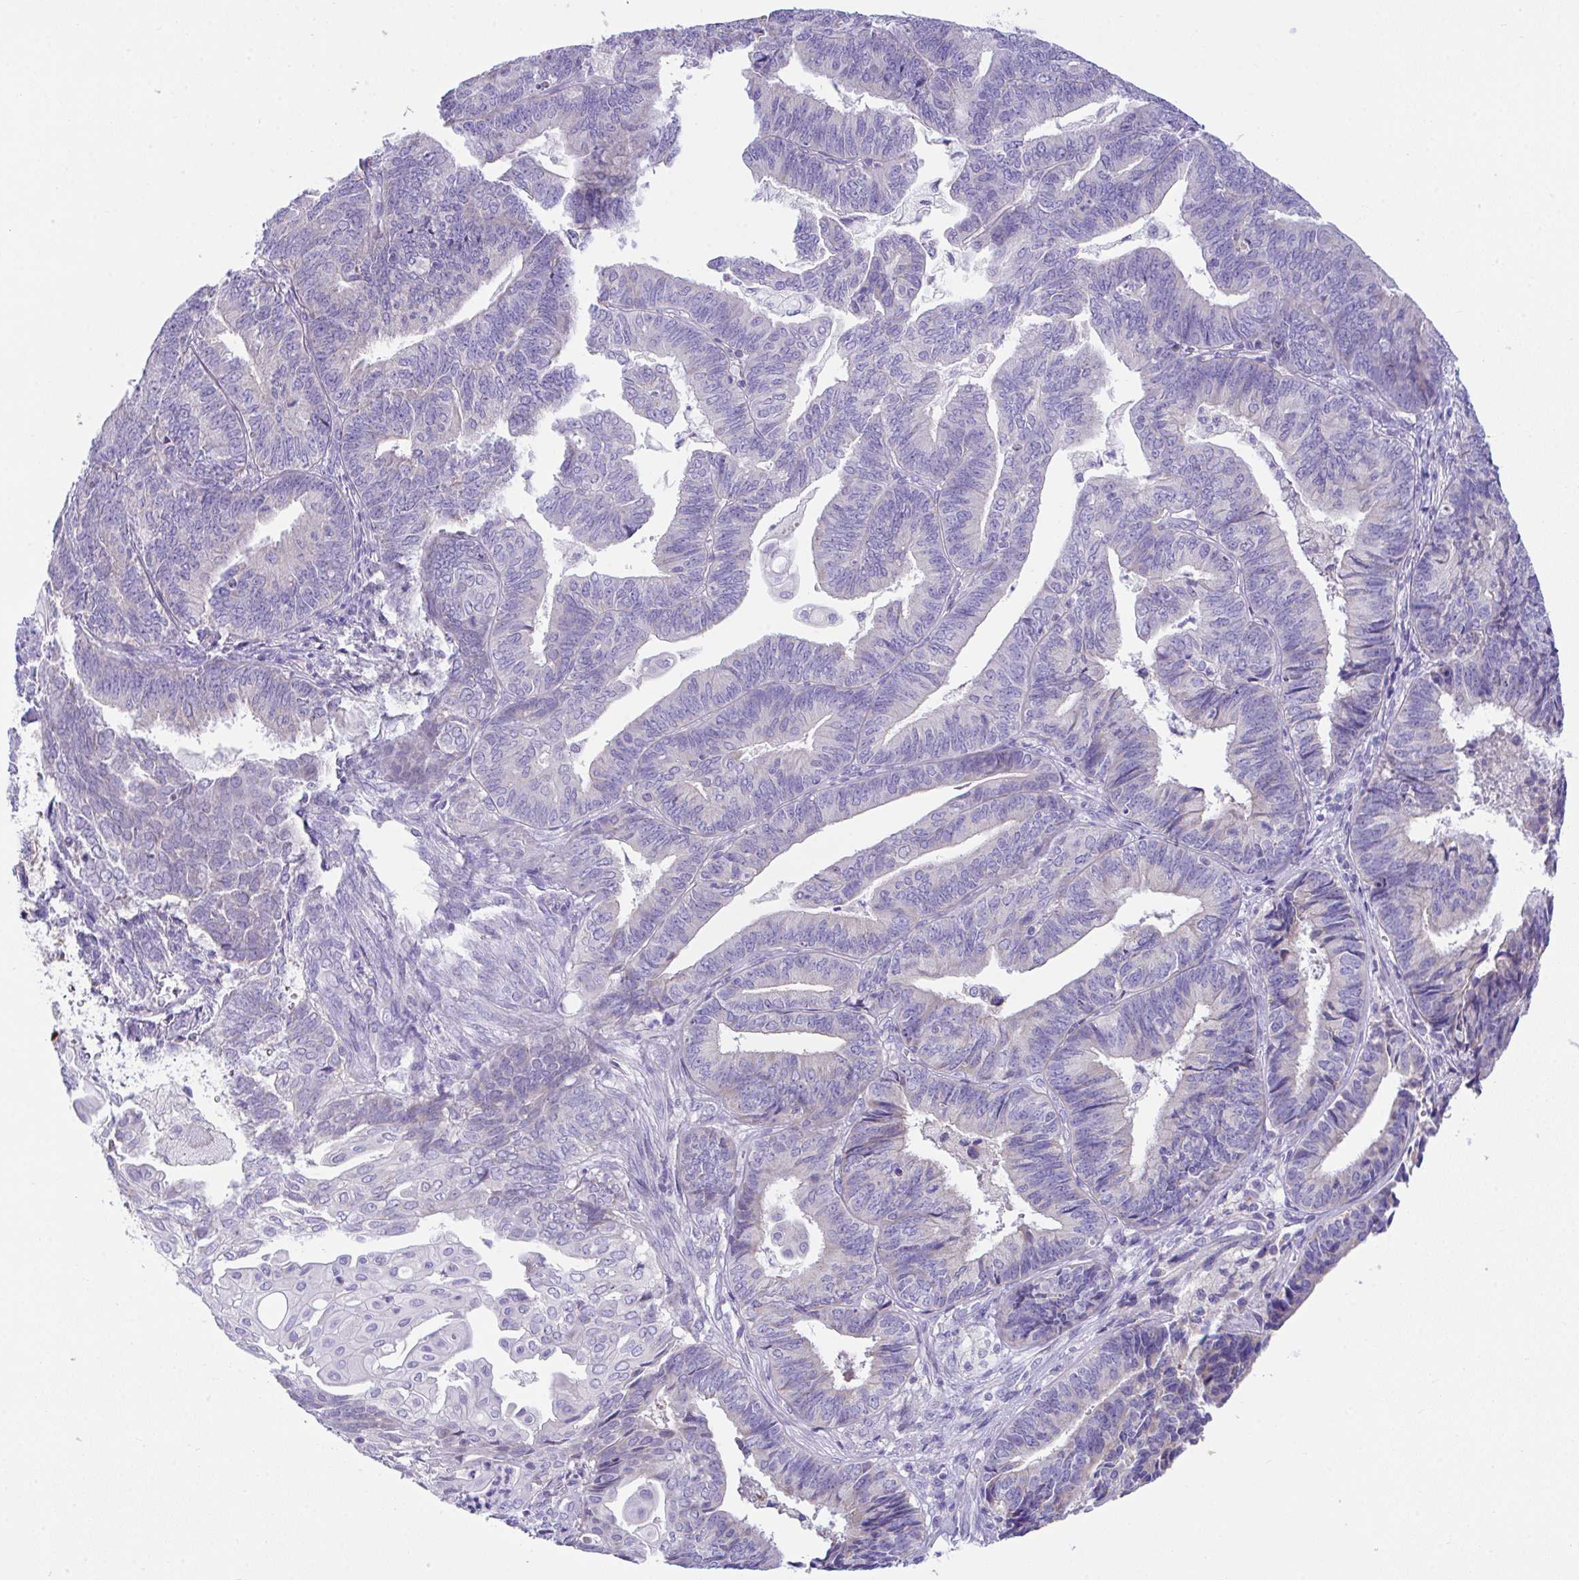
{"staining": {"intensity": "negative", "quantity": "none", "location": "none"}, "tissue": "endometrial cancer", "cell_type": "Tumor cells", "image_type": "cancer", "snomed": [{"axis": "morphology", "description": "Adenocarcinoma, NOS"}, {"axis": "topography", "description": "Endometrium"}], "caption": "Endometrial cancer (adenocarcinoma) was stained to show a protein in brown. There is no significant staining in tumor cells.", "gene": "NLRP8", "patient": {"sex": "female", "age": 73}}